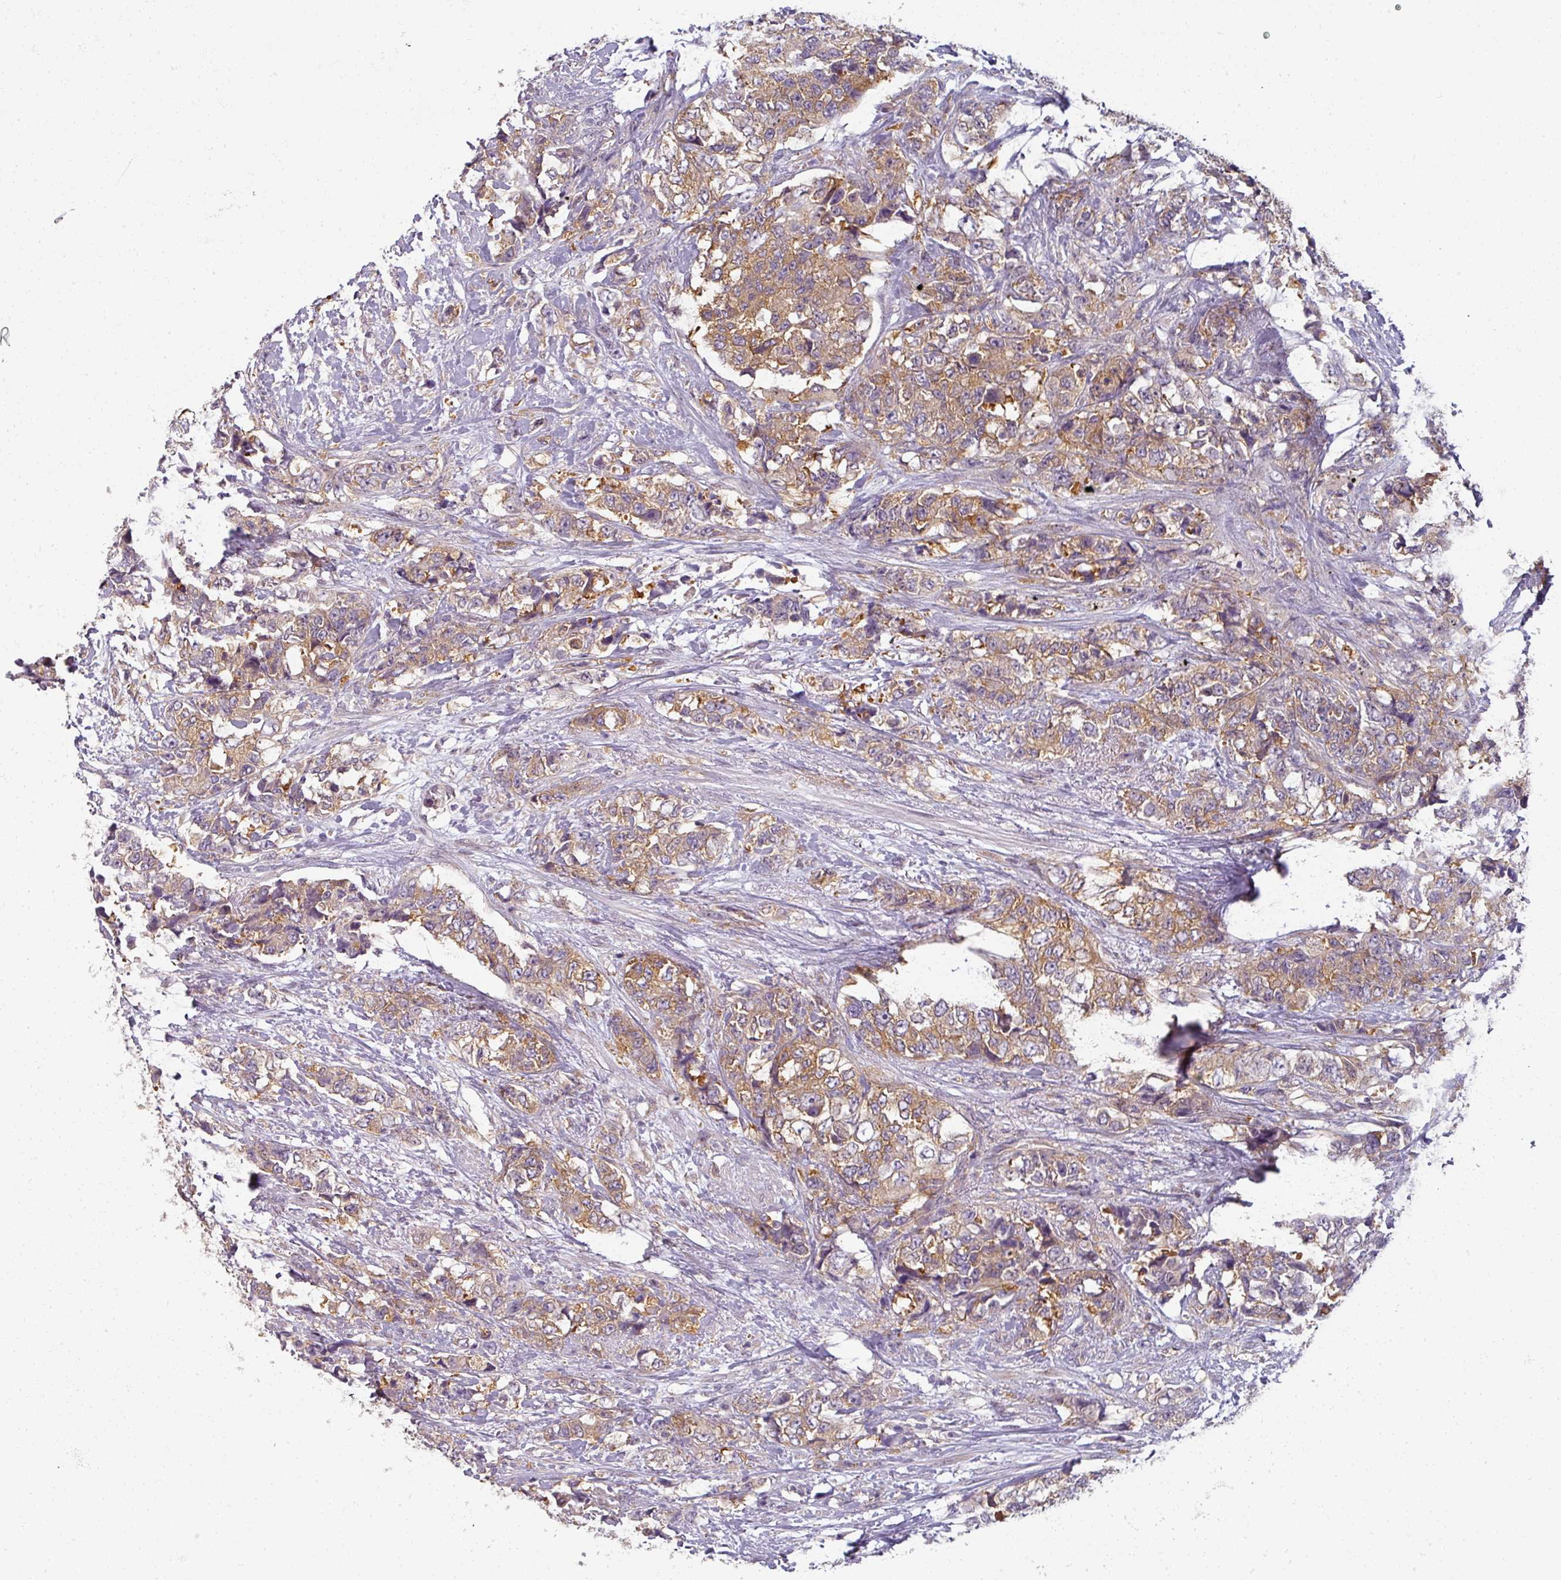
{"staining": {"intensity": "moderate", "quantity": ">75%", "location": "cytoplasmic/membranous"}, "tissue": "urothelial cancer", "cell_type": "Tumor cells", "image_type": "cancer", "snomed": [{"axis": "morphology", "description": "Urothelial carcinoma, High grade"}, {"axis": "topography", "description": "Urinary bladder"}], "caption": "High-power microscopy captured an IHC photomicrograph of urothelial cancer, revealing moderate cytoplasmic/membranous staining in about >75% of tumor cells.", "gene": "AGPAT4", "patient": {"sex": "female", "age": 78}}